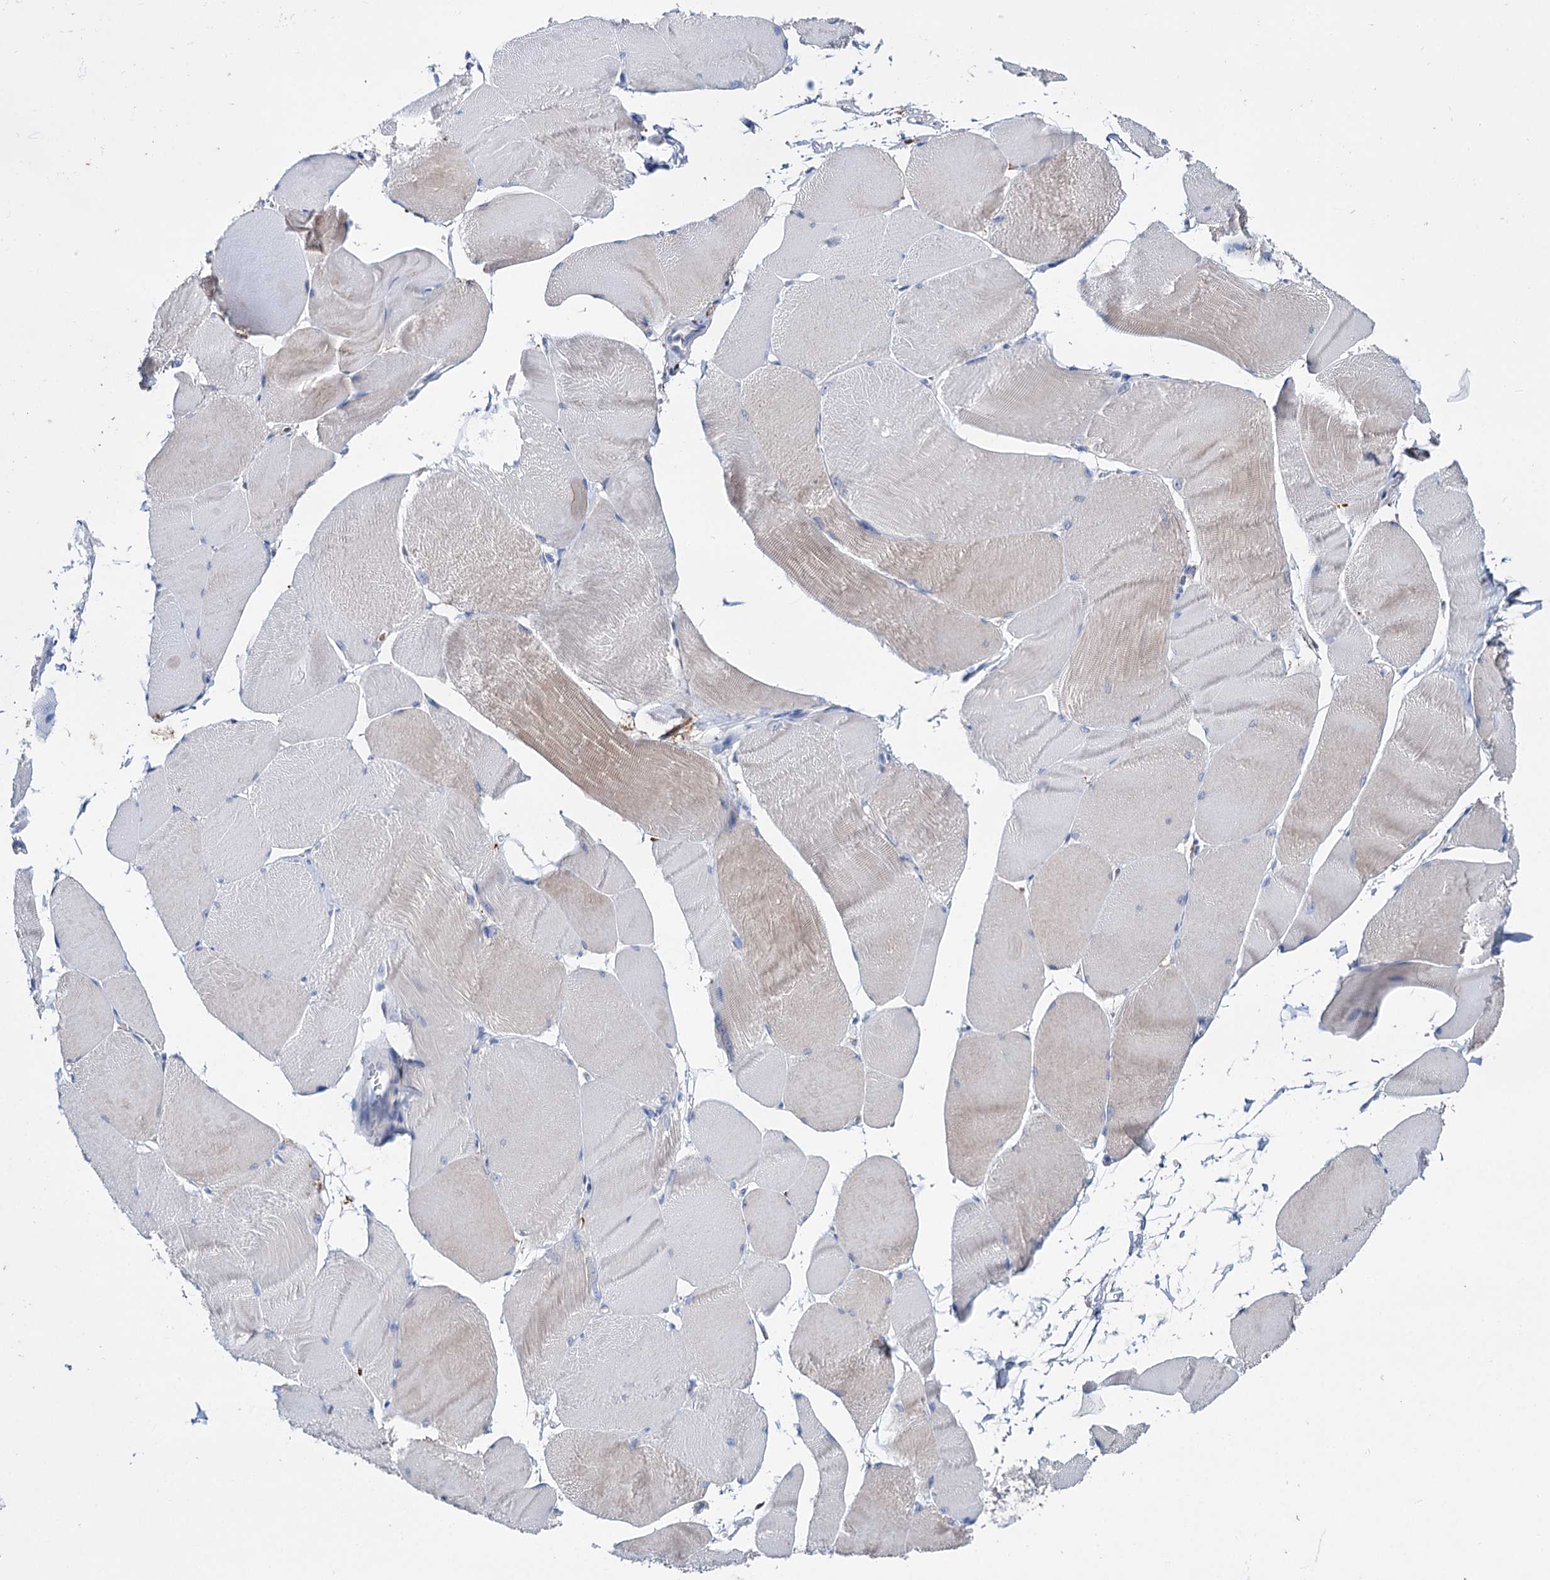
{"staining": {"intensity": "weak", "quantity": "25%-75%", "location": "cytoplasmic/membranous"}, "tissue": "skeletal muscle", "cell_type": "Myocytes", "image_type": "normal", "snomed": [{"axis": "morphology", "description": "Normal tissue, NOS"}, {"axis": "morphology", "description": "Basal cell carcinoma"}, {"axis": "topography", "description": "Skeletal muscle"}], "caption": "IHC histopathology image of normal skeletal muscle: skeletal muscle stained using immunohistochemistry reveals low levels of weak protein expression localized specifically in the cytoplasmic/membranous of myocytes, appearing as a cytoplasmic/membranous brown color.", "gene": "LYZL4", "patient": {"sex": "female", "age": 64}}